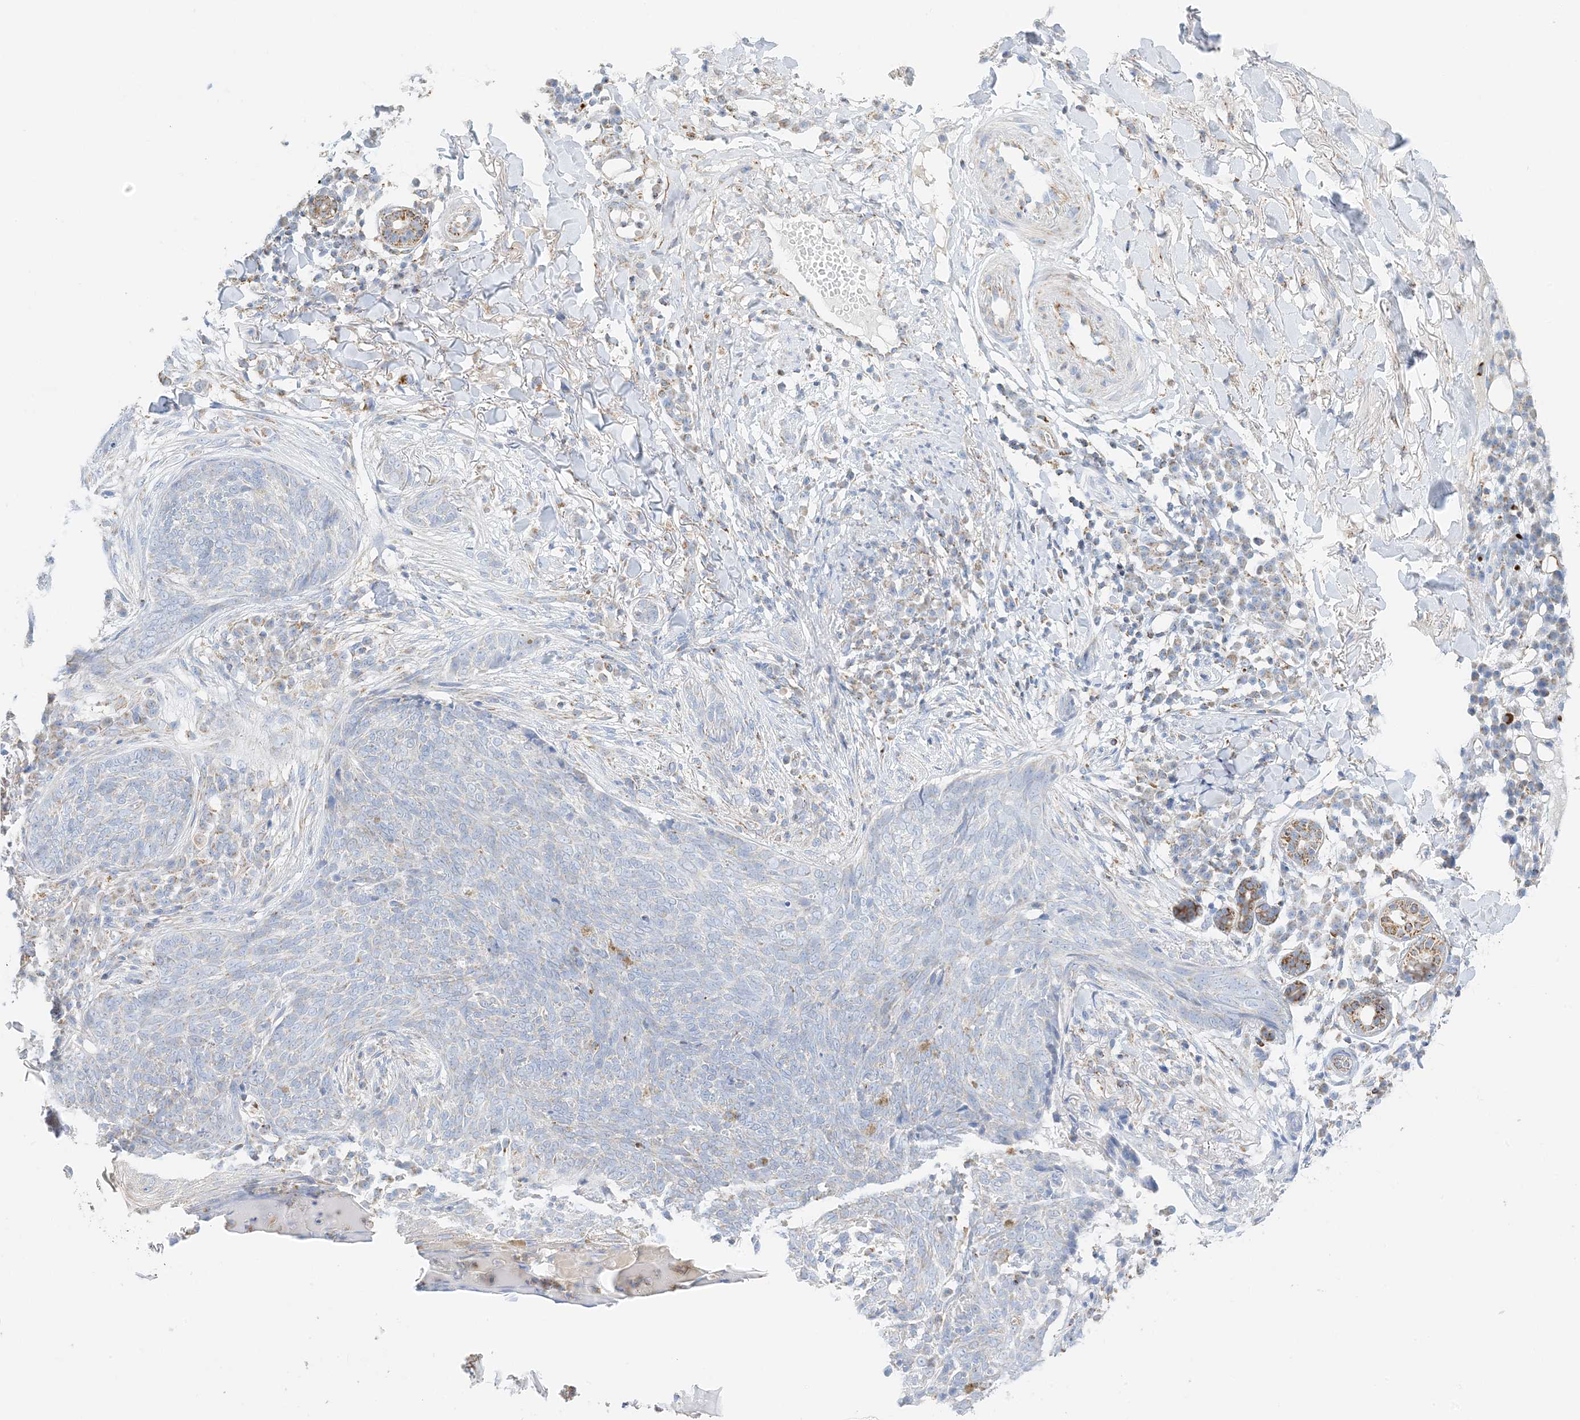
{"staining": {"intensity": "negative", "quantity": "none", "location": "none"}, "tissue": "skin cancer", "cell_type": "Tumor cells", "image_type": "cancer", "snomed": [{"axis": "morphology", "description": "Basal cell carcinoma"}, {"axis": "topography", "description": "Skin"}], "caption": "The IHC image has no significant staining in tumor cells of skin cancer (basal cell carcinoma) tissue. (DAB (3,3'-diaminobenzidine) immunohistochemistry (IHC) with hematoxylin counter stain).", "gene": "CAPN13", "patient": {"sex": "male", "age": 85}}